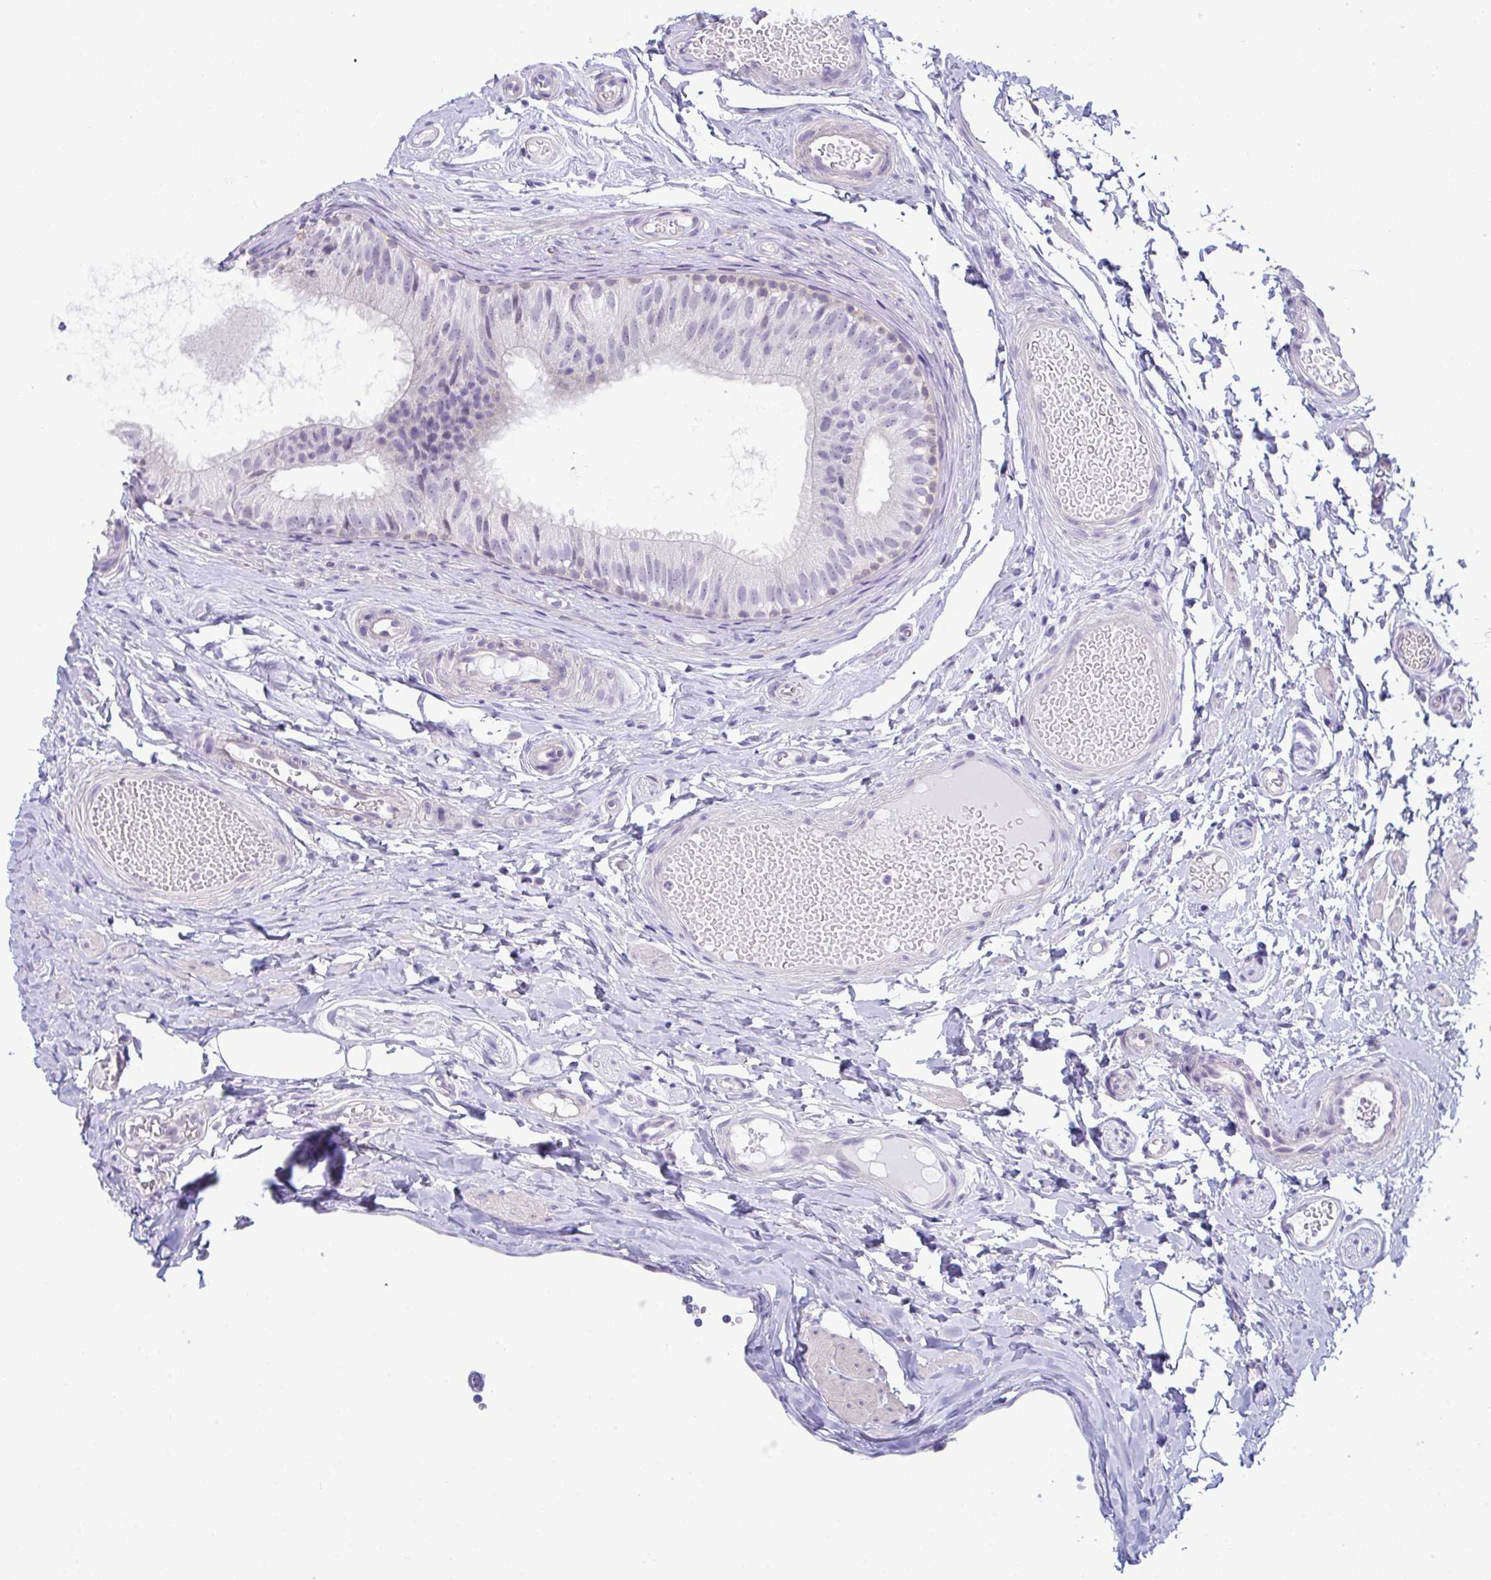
{"staining": {"intensity": "negative", "quantity": "none", "location": "none"}, "tissue": "epididymis", "cell_type": "Glandular cells", "image_type": "normal", "snomed": [{"axis": "morphology", "description": "Normal tissue, NOS"}, {"axis": "morphology", "description": "Seminoma, NOS"}, {"axis": "topography", "description": "Testis"}, {"axis": "topography", "description": "Epididymis"}], "caption": "DAB (3,3'-diaminobenzidine) immunohistochemical staining of unremarkable epididymis reveals no significant positivity in glandular cells.", "gene": "ATP6V0D2", "patient": {"sex": "male", "age": 34}}